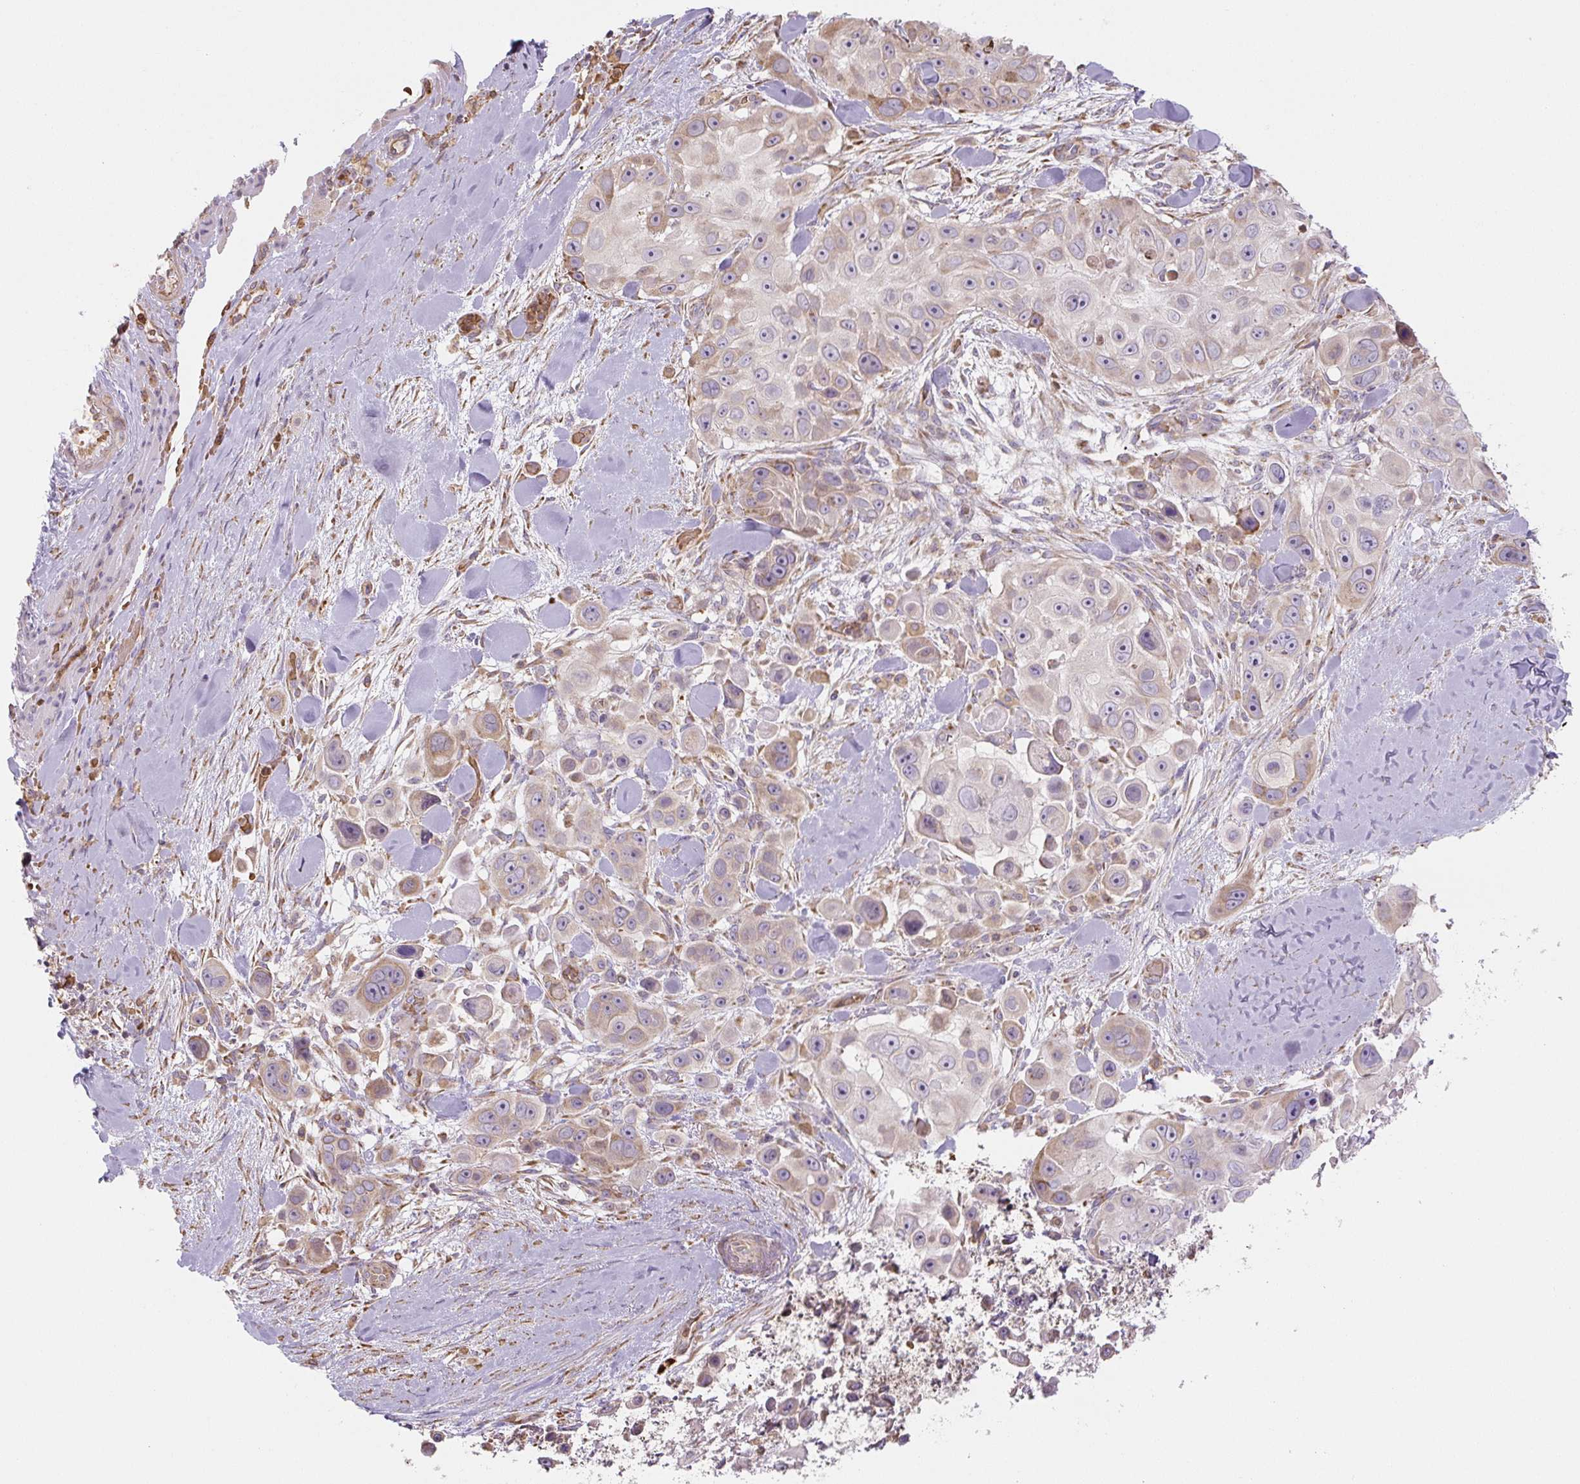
{"staining": {"intensity": "weak", "quantity": "<25%", "location": "cytoplasmic/membranous"}, "tissue": "skin cancer", "cell_type": "Tumor cells", "image_type": "cancer", "snomed": [{"axis": "morphology", "description": "Squamous cell carcinoma, NOS"}, {"axis": "topography", "description": "Skin"}], "caption": "A high-resolution histopathology image shows IHC staining of skin cancer, which exhibits no significant positivity in tumor cells.", "gene": "RASA1", "patient": {"sex": "male", "age": 67}}